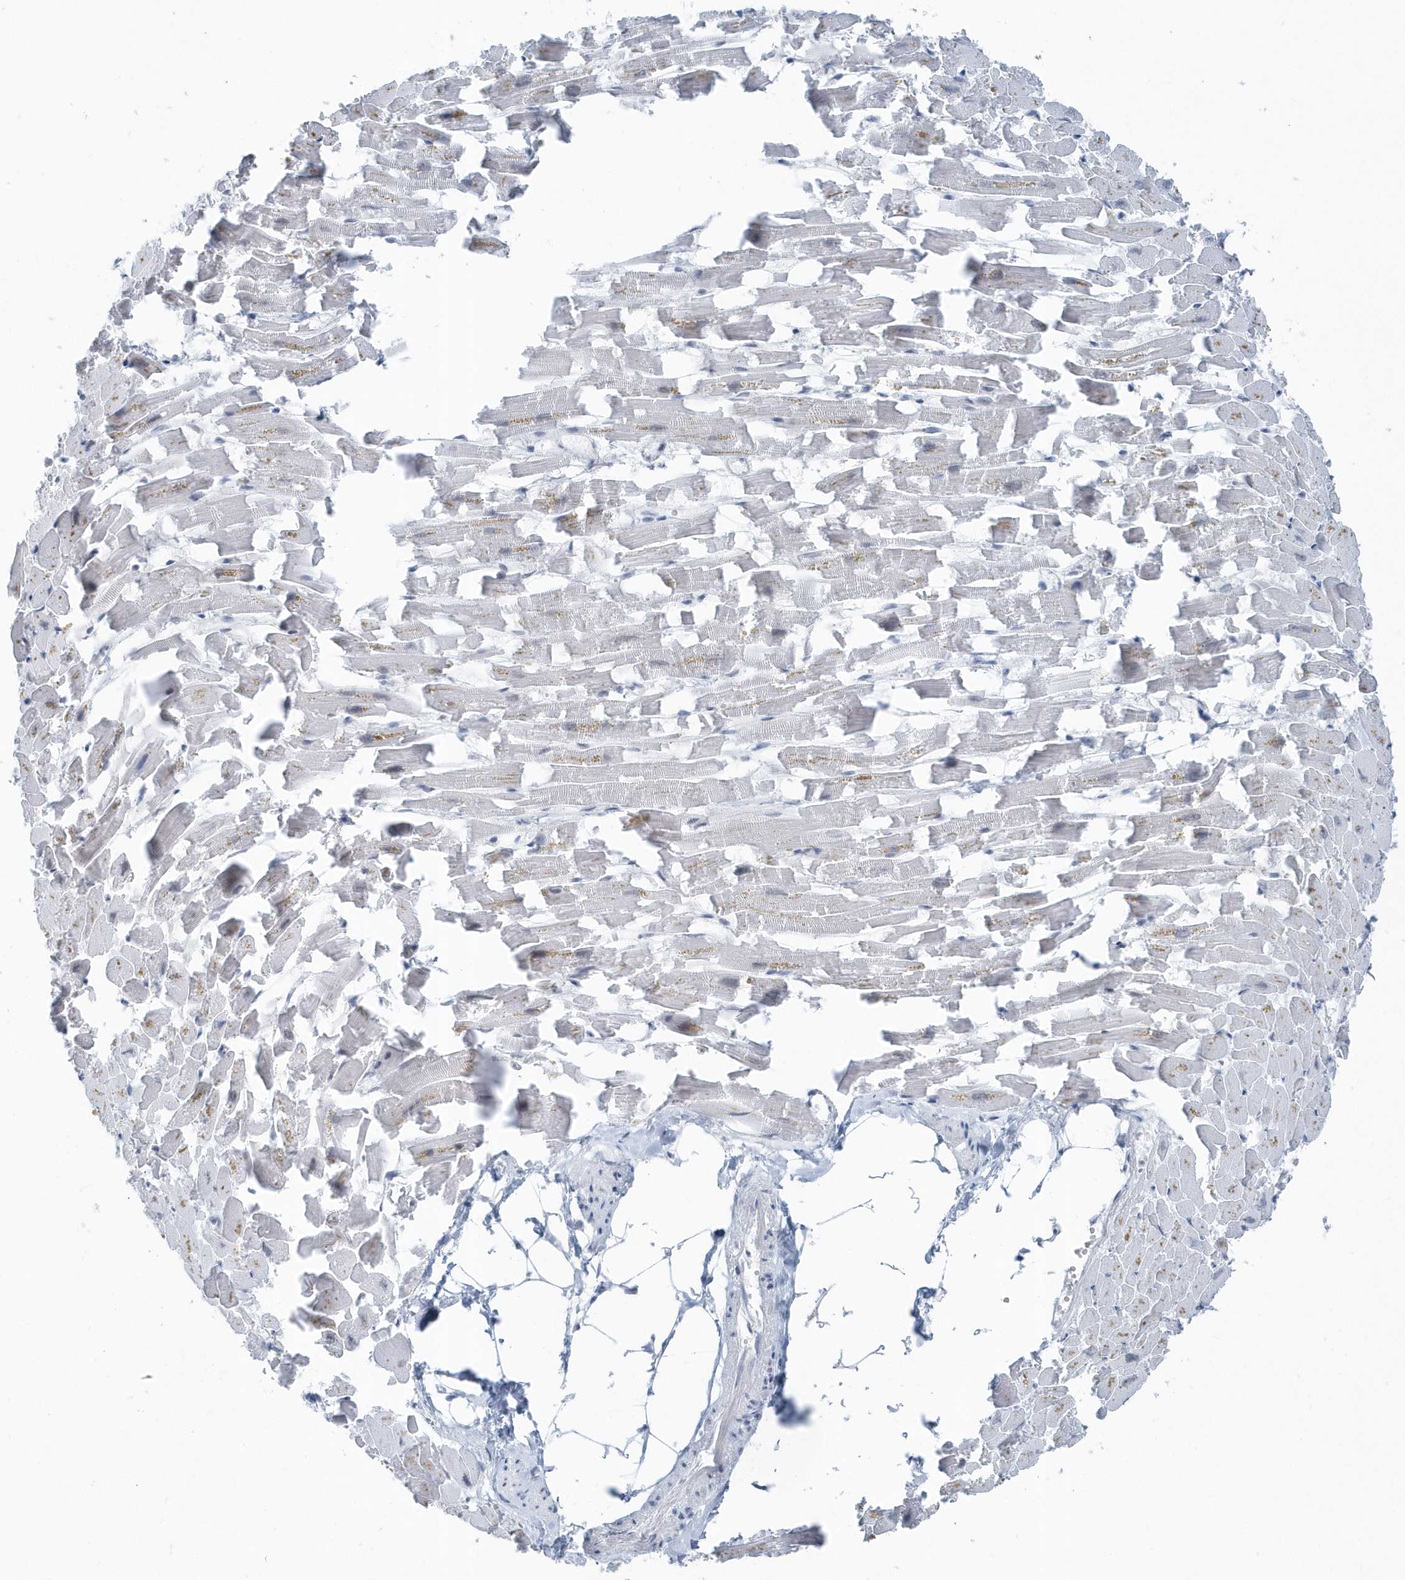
{"staining": {"intensity": "moderate", "quantity": "<25%", "location": "nuclear"}, "tissue": "heart muscle", "cell_type": "Cardiomyocytes", "image_type": "normal", "snomed": [{"axis": "morphology", "description": "Normal tissue, NOS"}, {"axis": "topography", "description": "Heart"}], "caption": "A photomicrograph showing moderate nuclear expression in approximately <25% of cardiomyocytes in normal heart muscle, as visualized by brown immunohistochemical staining.", "gene": "FIP1L1", "patient": {"sex": "female", "age": 64}}